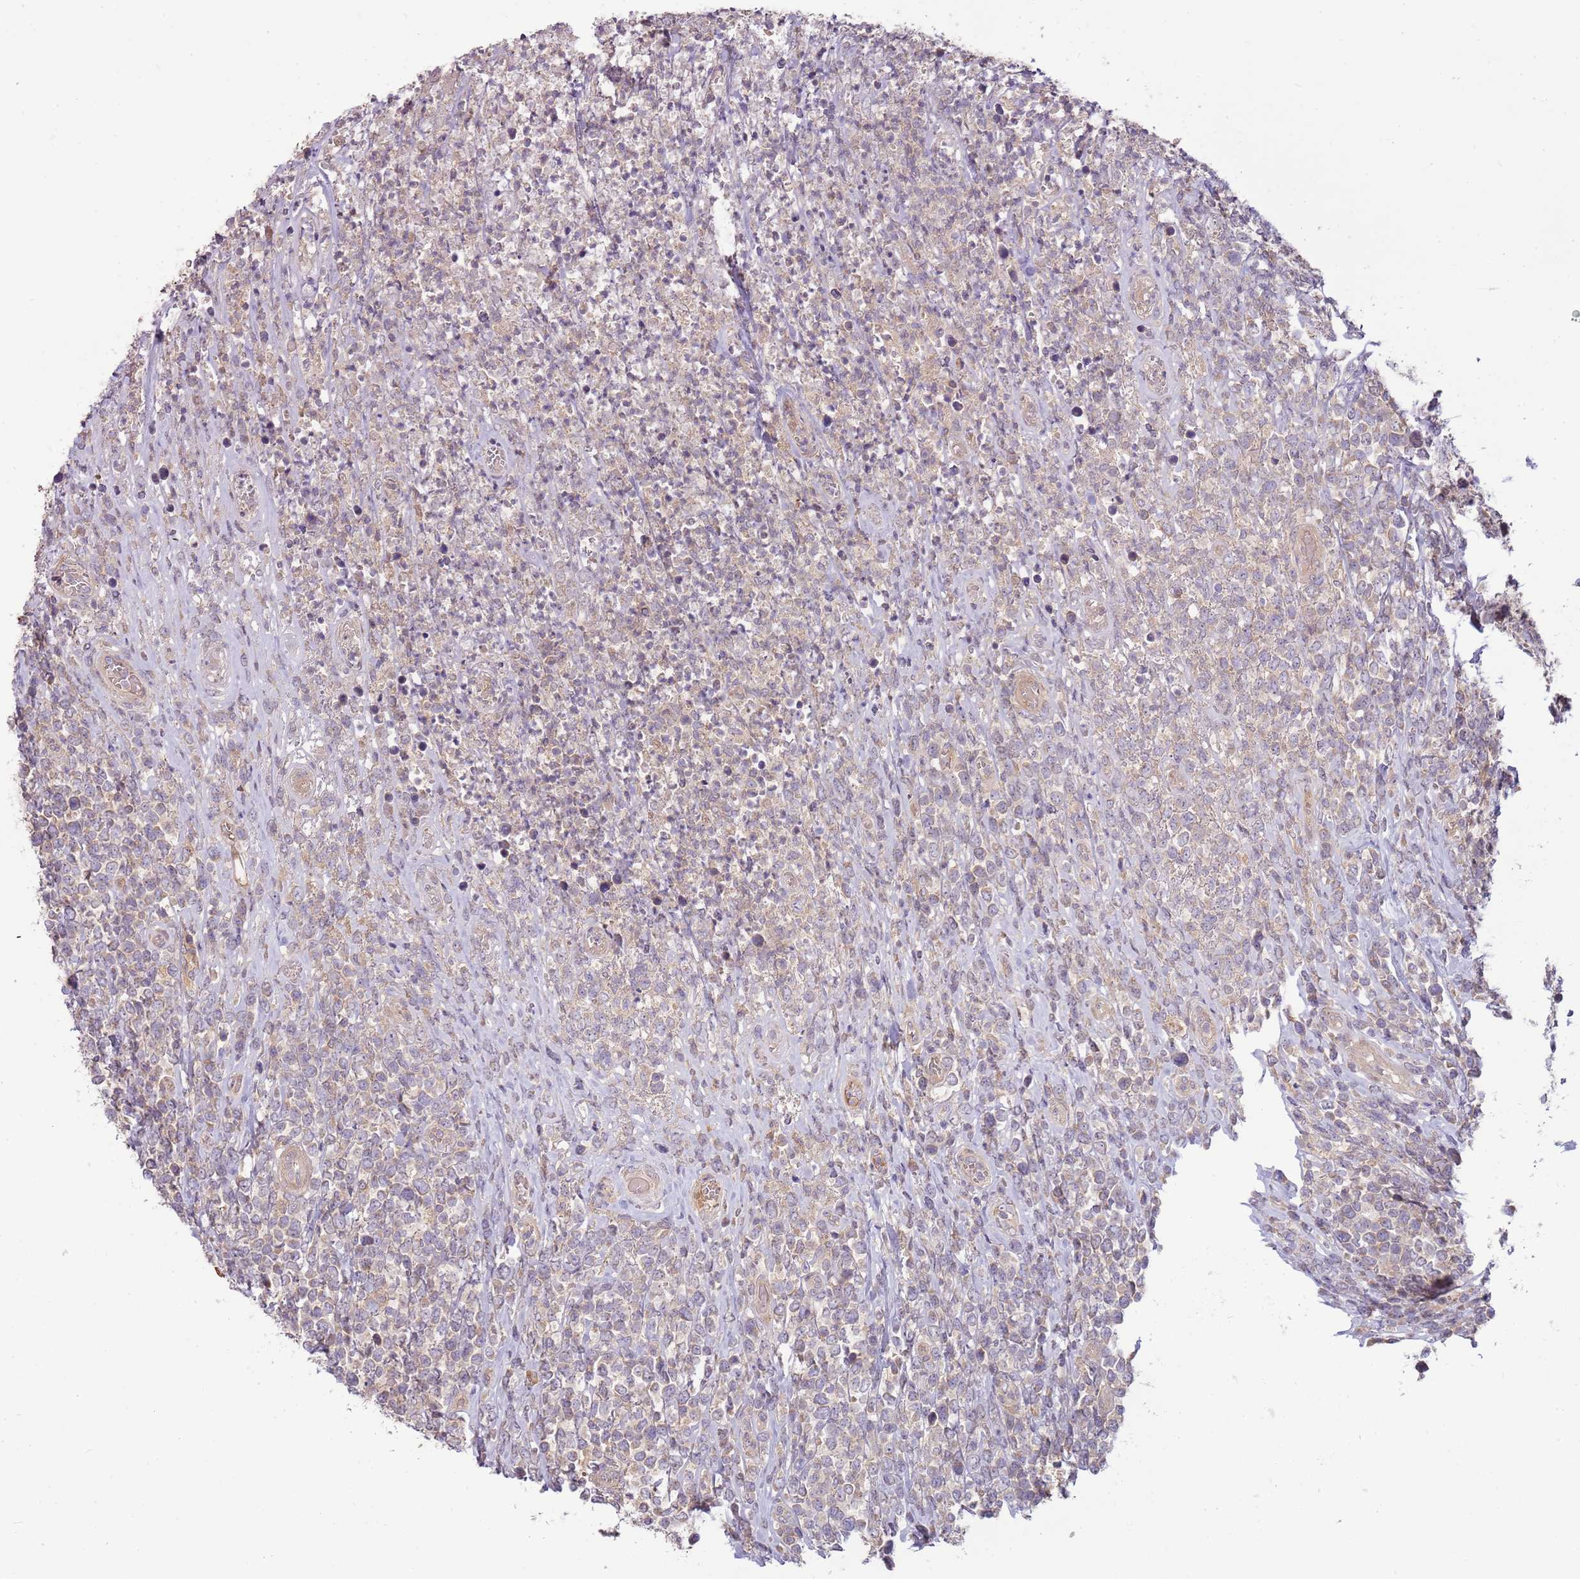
{"staining": {"intensity": "weak", "quantity": "25%-75%", "location": "cytoplasmic/membranous"}, "tissue": "lymphoma", "cell_type": "Tumor cells", "image_type": "cancer", "snomed": [{"axis": "morphology", "description": "Malignant lymphoma, non-Hodgkin's type, High grade"}, {"axis": "topography", "description": "Soft tissue"}], "caption": "Protein analysis of lymphoma tissue exhibits weak cytoplasmic/membranous positivity in about 25%-75% of tumor cells.", "gene": "RNF128", "patient": {"sex": "female", "age": 56}}